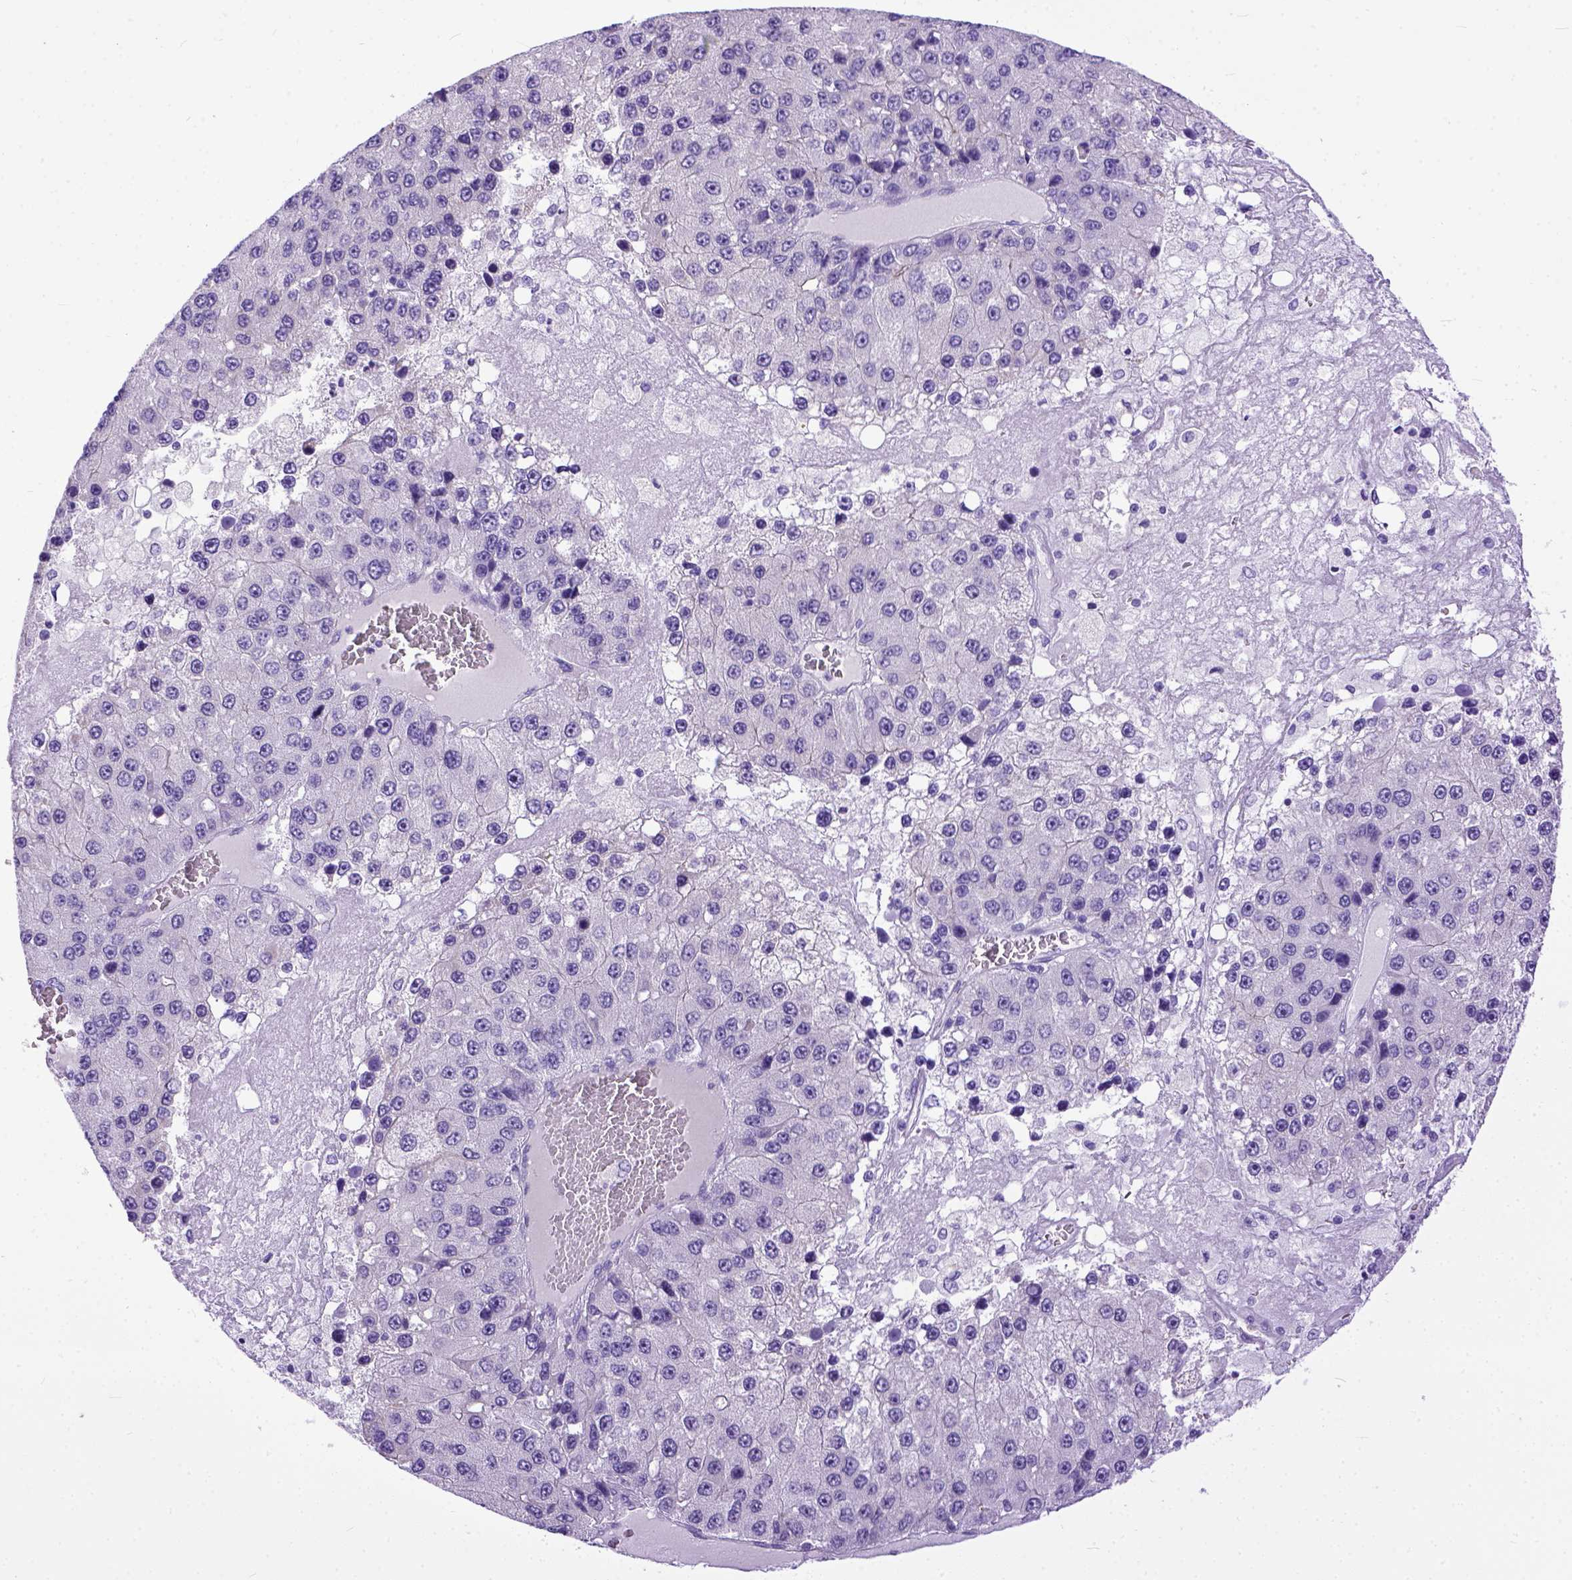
{"staining": {"intensity": "negative", "quantity": "none", "location": "none"}, "tissue": "liver cancer", "cell_type": "Tumor cells", "image_type": "cancer", "snomed": [{"axis": "morphology", "description": "Carcinoma, Hepatocellular, NOS"}, {"axis": "topography", "description": "Liver"}], "caption": "This is a photomicrograph of immunohistochemistry staining of liver hepatocellular carcinoma, which shows no positivity in tumor cells.", "gene": "PPL", "patient": {"sex": "female", "age": 73}}